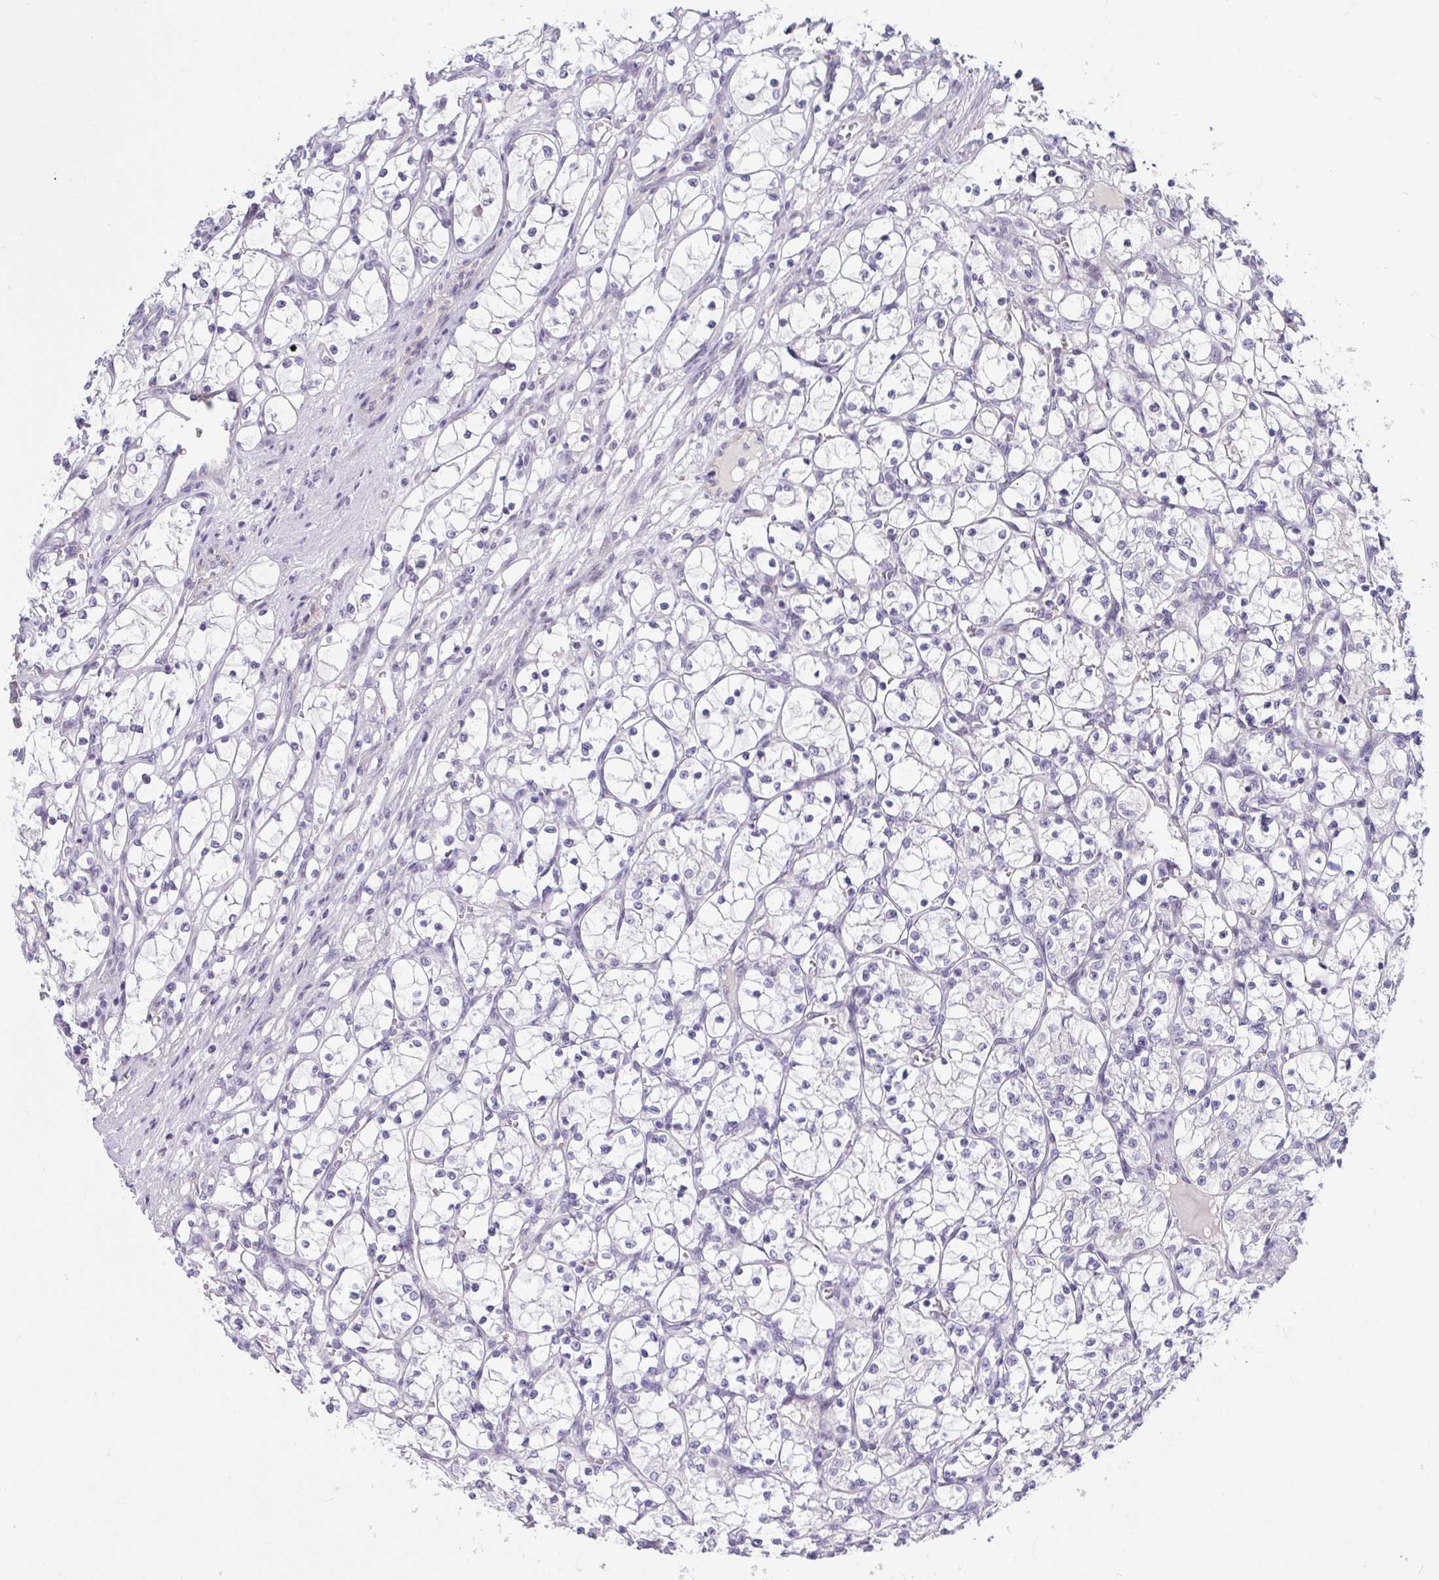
{"staining": {"intensity": "negative", "quantity": "none", "location": "none"}, "tissue": "renal cancer", "cell_type": "Tumor cells", "image_type": "cancer", "snomed": [{"axis": "morphology", "description": "Adenocarcinoma, NOS"}, {"axis": "topography", "description": "Kidney"}], "caption": "Immunohistochemical staining of human renal adenocarcinoma displays no significant expression in tumor cells. (DAB IHC visualized using brightfield microscopy, high magnification).", "gene": "TCEAL8", "patient": {"sex": "female", "age": 69}}